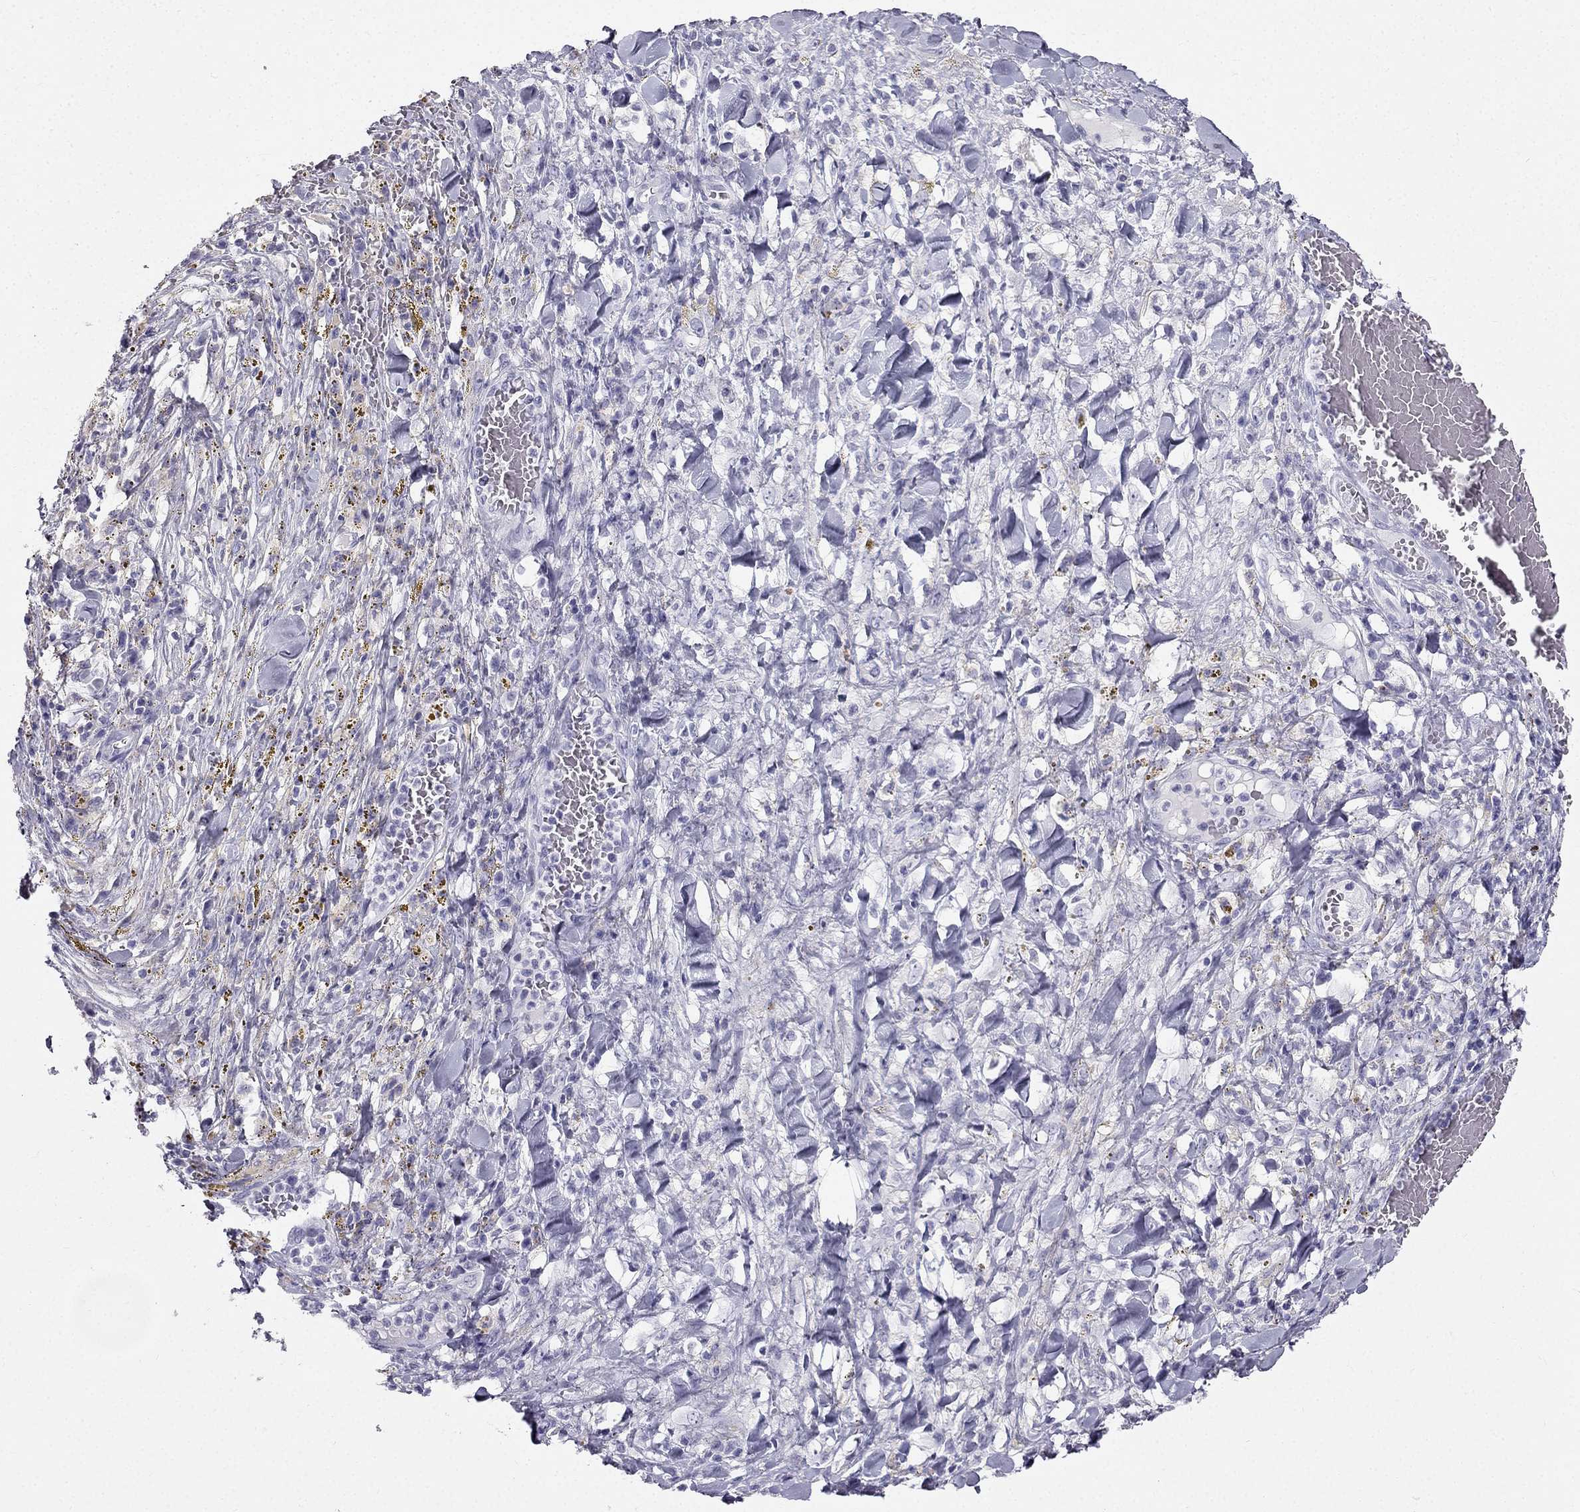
{"staining": {"intensity": "negative", "quantity": "none", "location": "none"}, "tissue": "melanoma", "cell_type": "Tumor cells", "image_type": "cancer", "snomed": [{"axis": "morphology", "description": "Malignant melanoma, NOS"}, {"axis": "topography", "description": "Skin"}], "caption": "Tumor cells show no significant expression in melanoma.", "gene": "TFF3", "patient": {"sex": "female", "age": 91}}